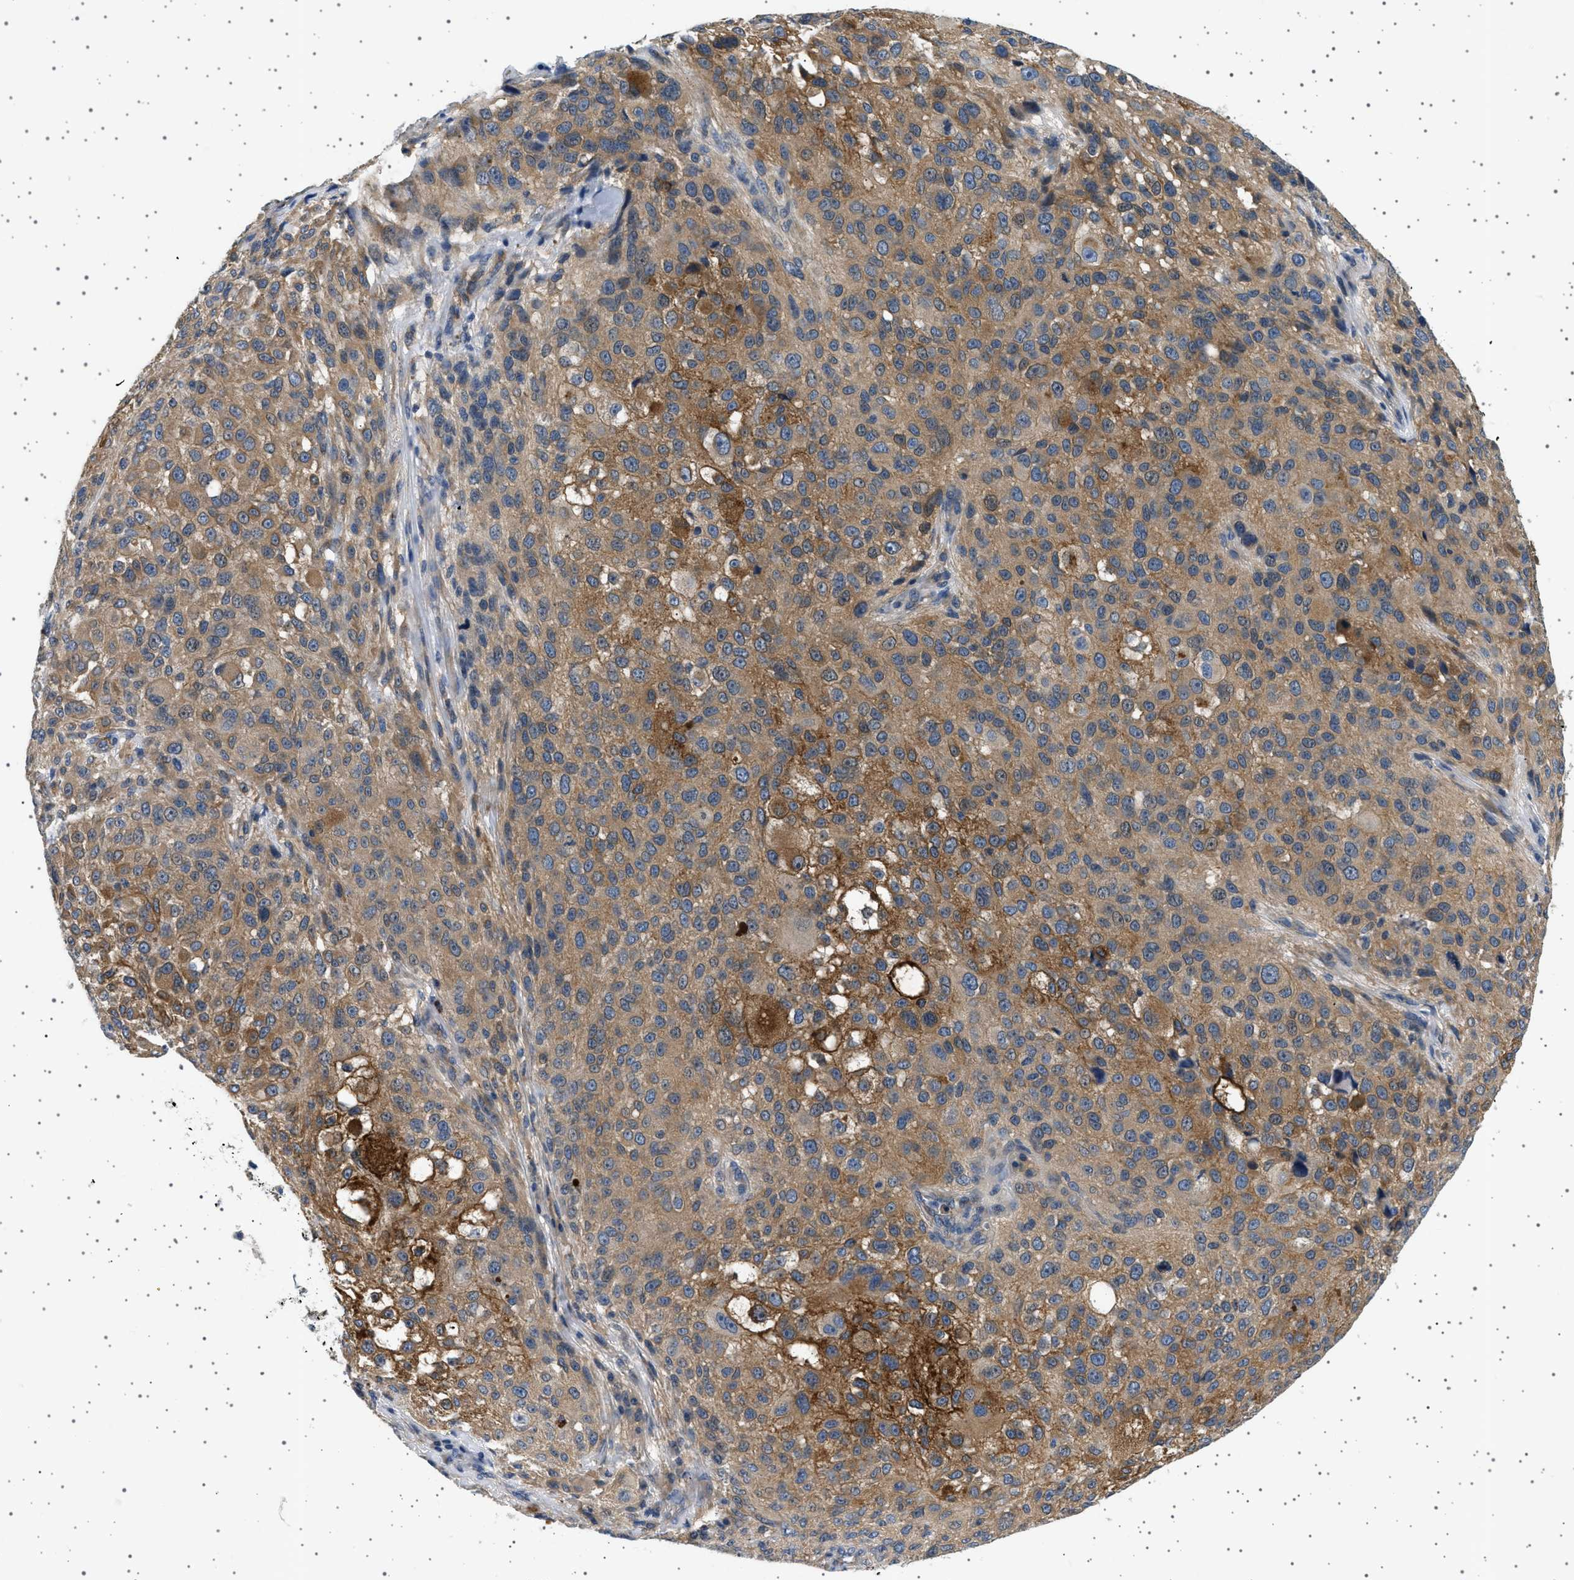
{"staining": {"intensity": "moderate", "quantity": ">75%", "location": "cytoplasmic/membranous"}, "tissue": "melanoma", "cell_type": "Tumor cells", "image_type": "cancer", "snomed": [{"axis": "morphology", "description": "Necrosis, NOS"}, {"axis": "morphology", "description": "Malignant melanoma, NOS"}, {"axis": "topography", "description": "Skin"}], "caption": "Melanoma stained with a protein marker displays moderate staining in tumor cells.", "gene": "PLPP6", "patient": {"sex": "female", "age": 87}}